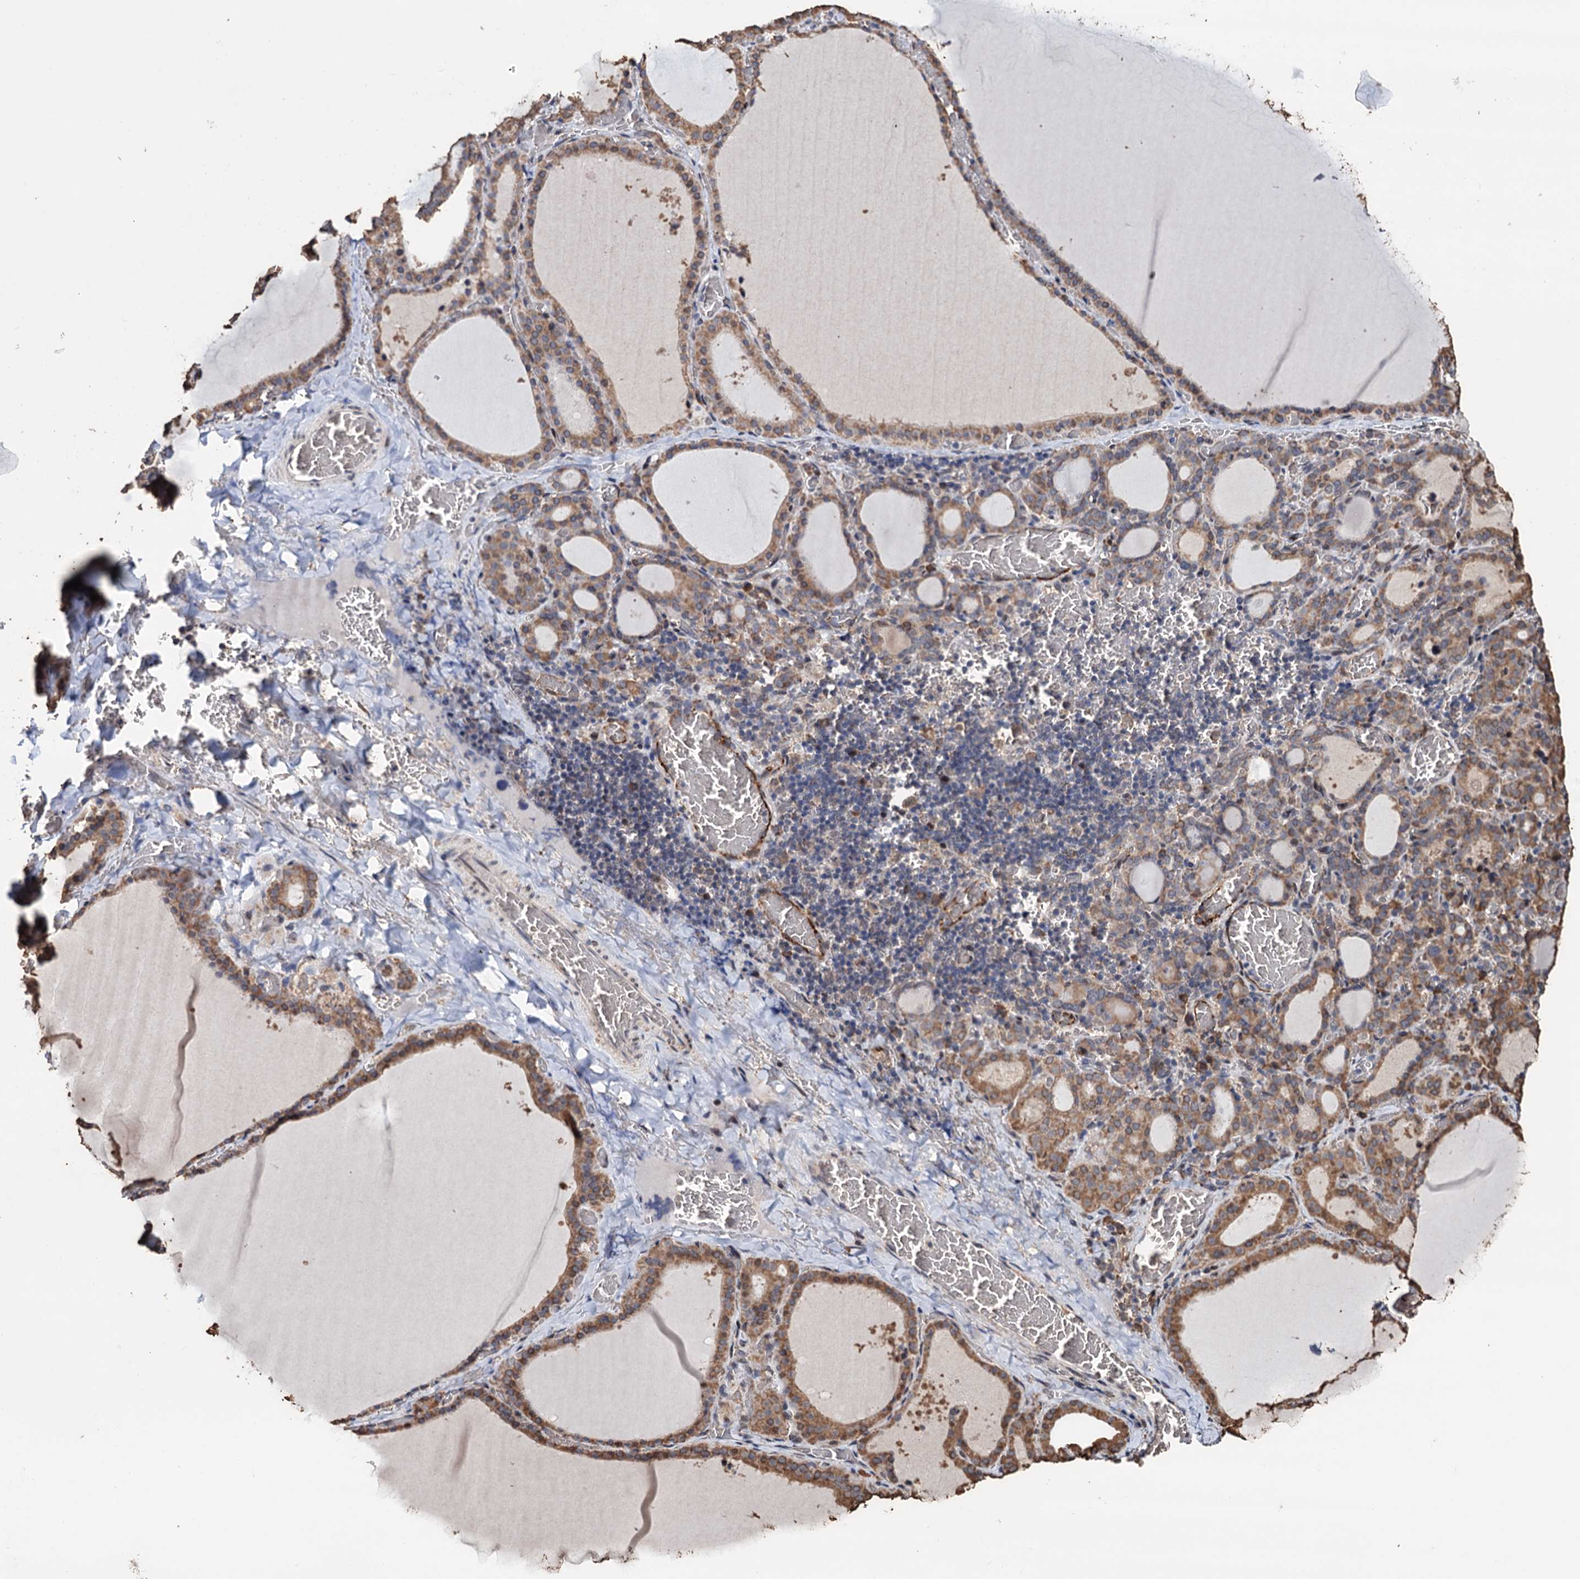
{"staining": {"intensity": "moderate", "quantity": ">75%", "location": "cytoplasmic/membranous"}, "tissue": "thyroid gland", "cell_type": "Glandular cells", "image_type": "normal", "snomed": [{"axis": "morphology", "description": "Normal tissue, NOS"}, {"axis": "topography", "description": "Thyroid gland"}], "caption": "About >75% of glandular cells in unremarkable thyroid gland show moderate cytoplasmic/membranous protein staining as visualized by brown immunohistochemical staining.", "gene": "TBC1D12", "patient": {"sex": "female", "age": 39}}